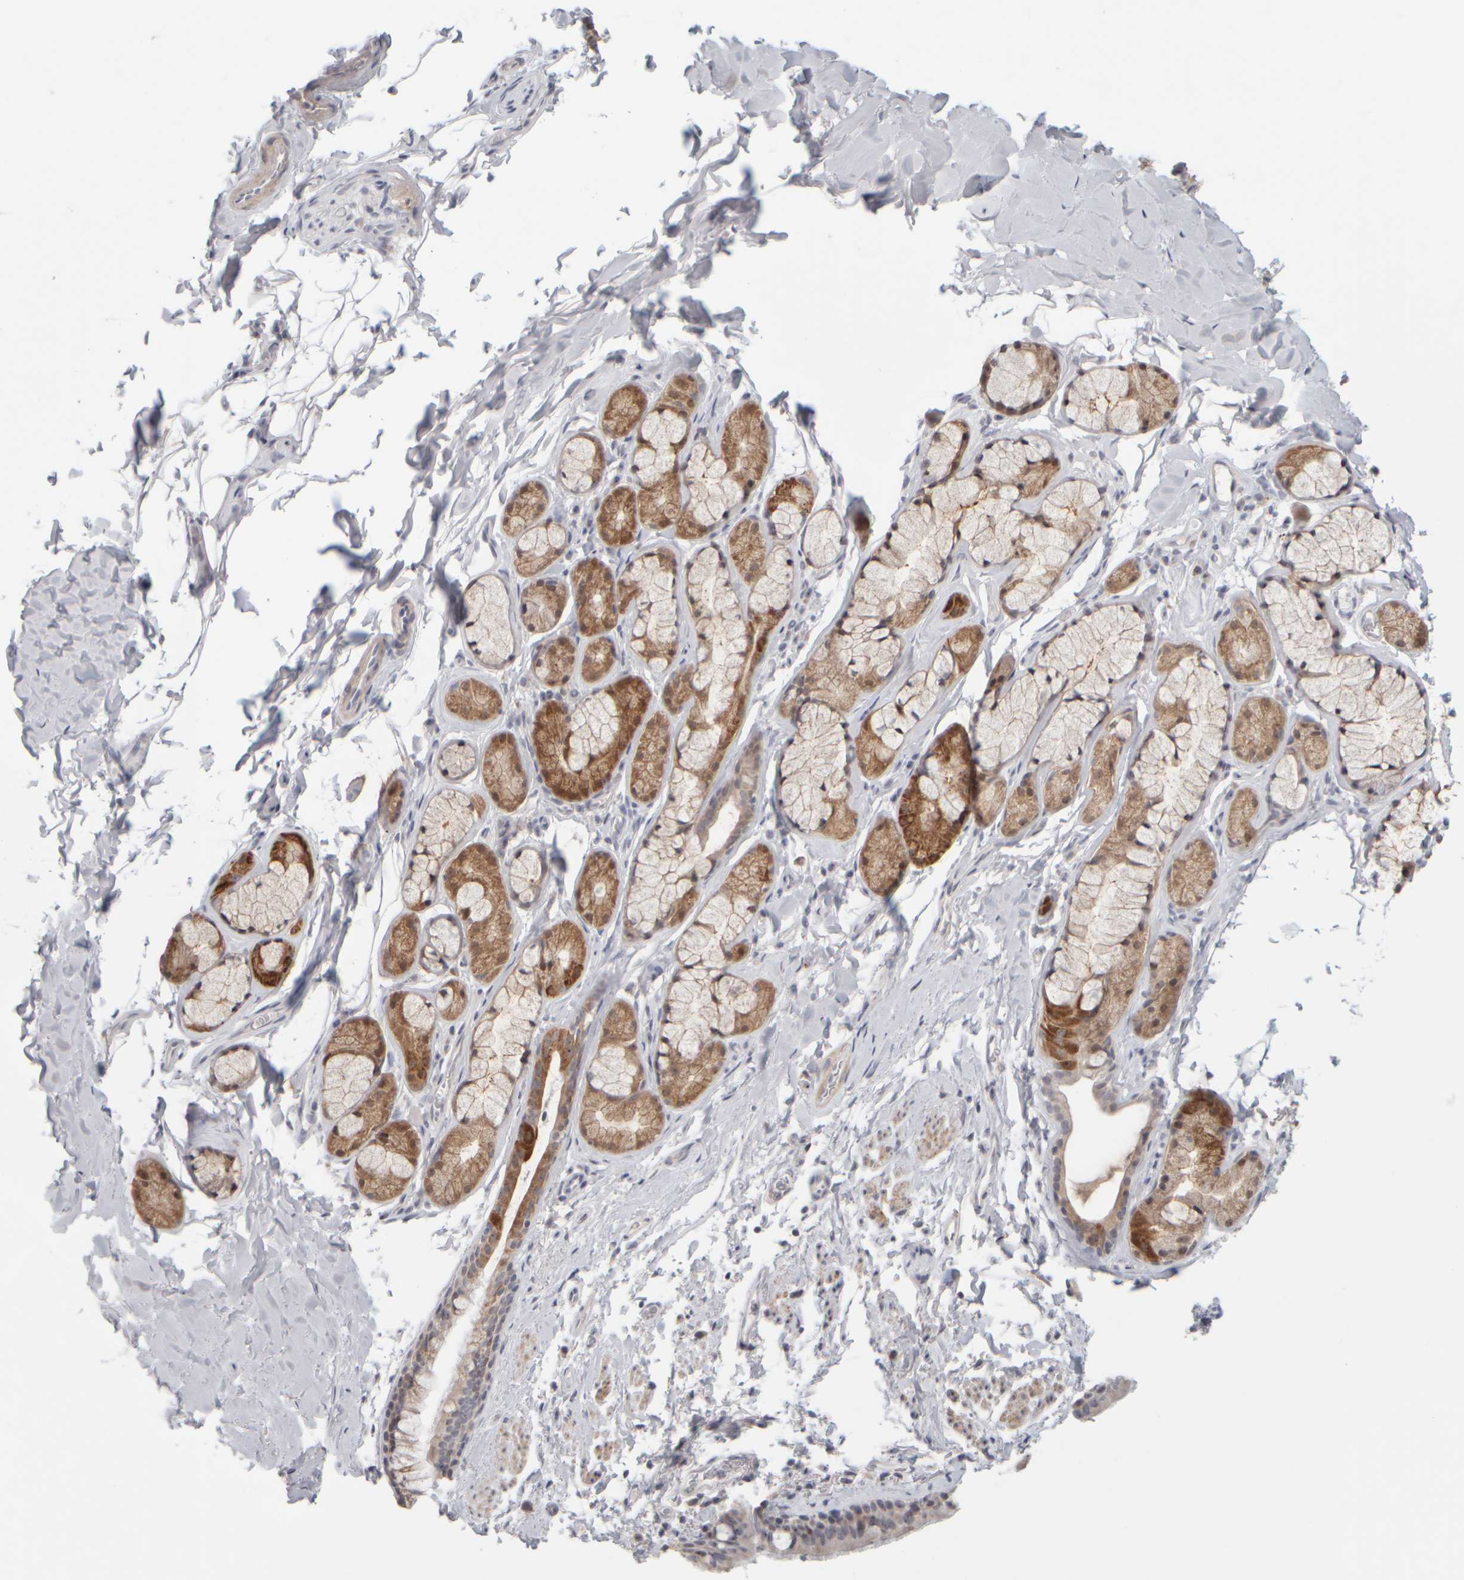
{"staining": {"intensity": "moderate", "quantity": "<25%", "location": "cytoplasmic/membranous,nuclear"}, "tissue": "bronchus", "cell_type": "Respiratory epithelial cells", "image_type": "normal", "snomed": [{"axis": "morphology", "description": "Normal tissue, NOS"}, {"axis": "topography", "description": "Cartilage tissue"}, {"axis": "topography", "description": "Bronchus"}, {"axis": "topography", "description": "Lung"}], "caption": "Protein expression analysis of benign bronchus shows moderate cytoplasmic/membranous,nuclear expression in approximately <25% of respiratory epithelial cells.", "gene": "DCXR", "patient": {"sex": "male", "age": 64}}